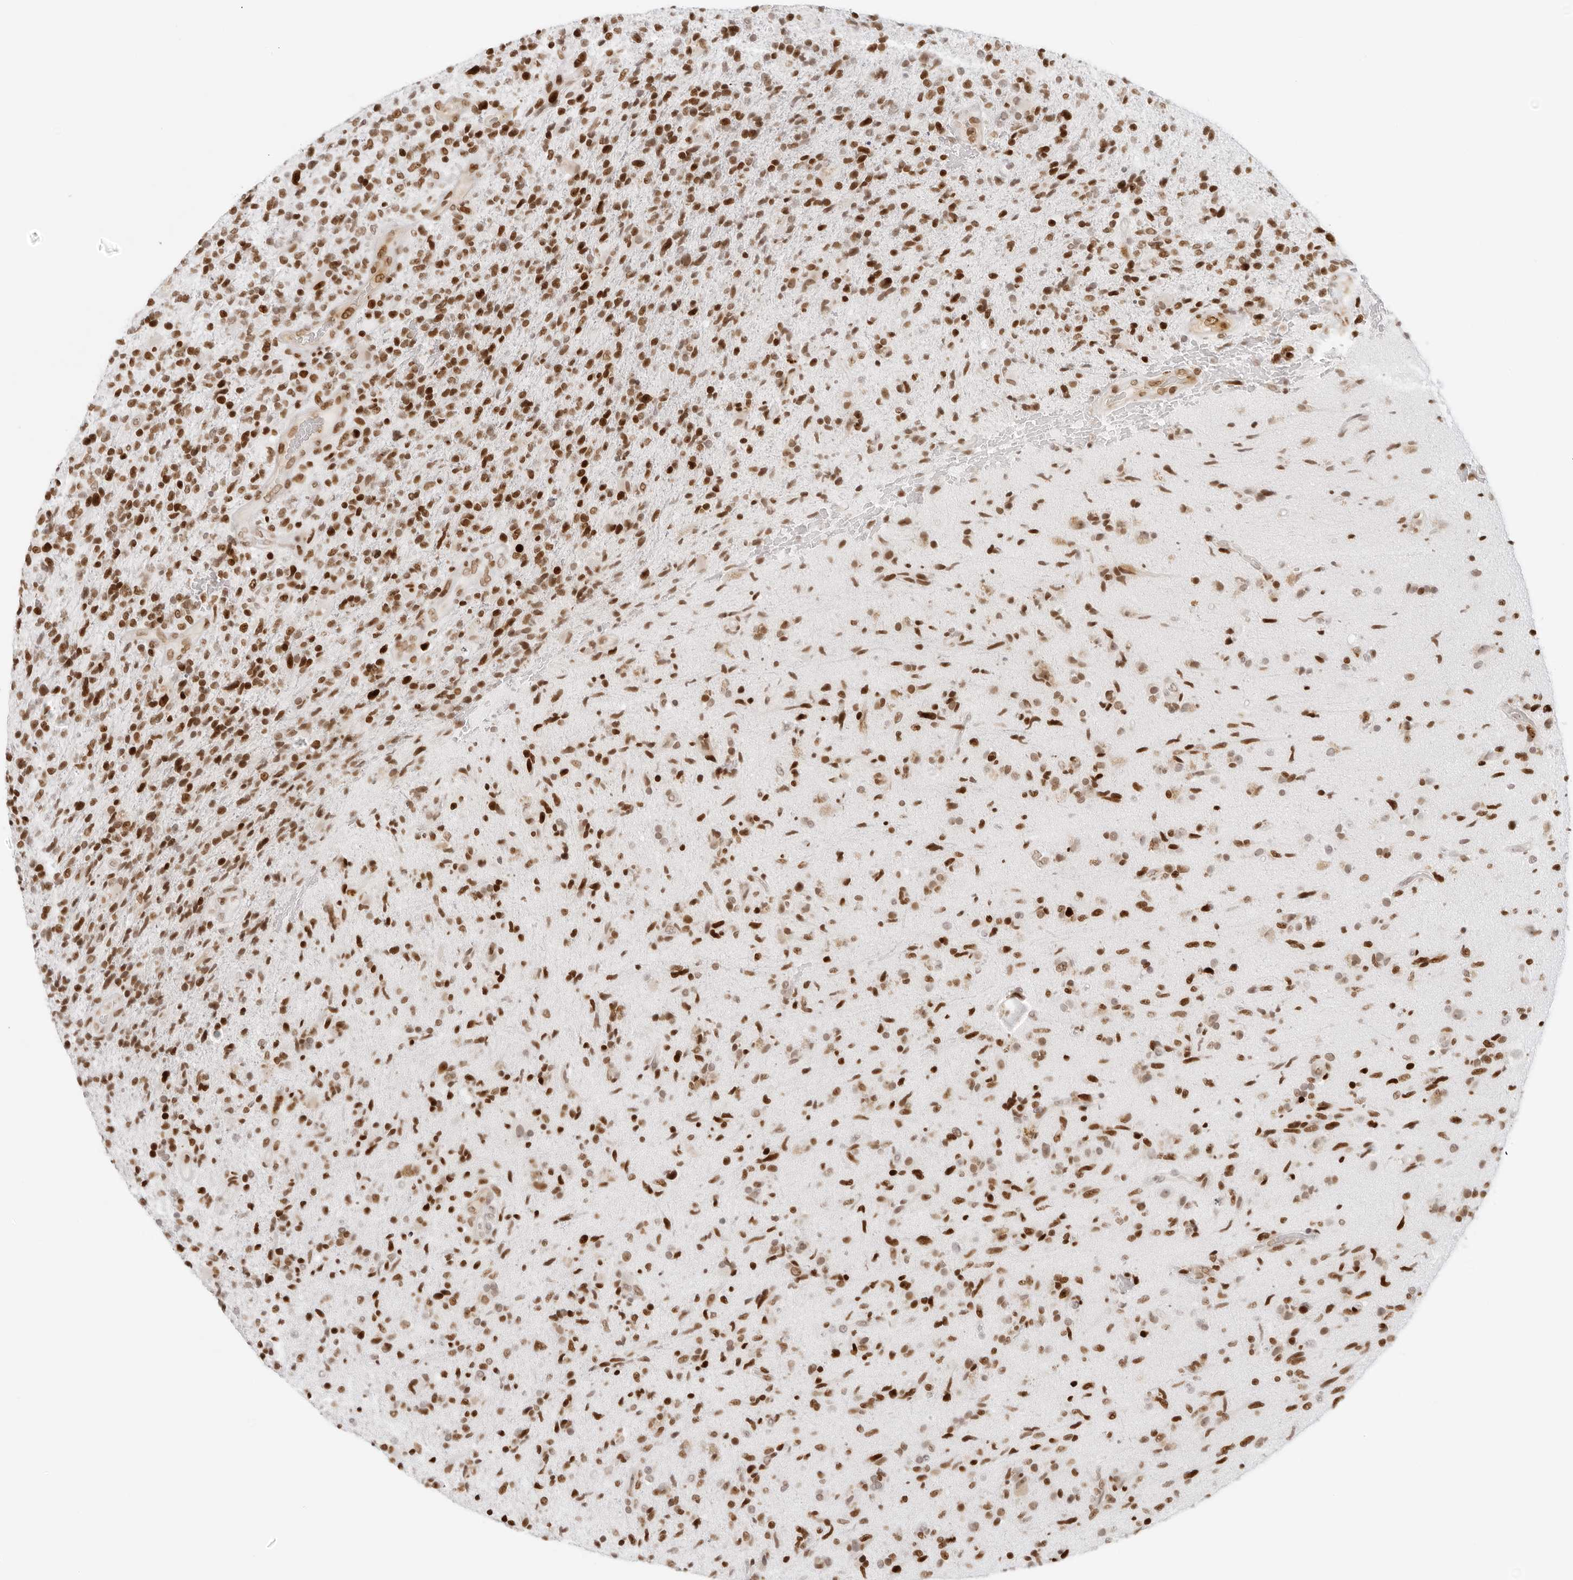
{"staining": {"intensity": "moderate", "quantity": ">75%", "location": "nuclear"}, "tissue": "glioma", "cell_type": "Tumor cells", "image_type": "cancer", "snomed": [{"axis": "morphology", "description": "Glioma, malignant, High grade"}, {"axis": "topography", "description": "Brain"}], "caption": "Immunohistochemical staining of malignant glioma (high-grade) exhibits medium levels of moderate nuclear protein positivity in approximately >75% of tumor cells. (brown staining indicates protein expression, while blue staining denotes nuclei).", "gene": "RCC1", "patient": {"sex": "male", "age": 72}}